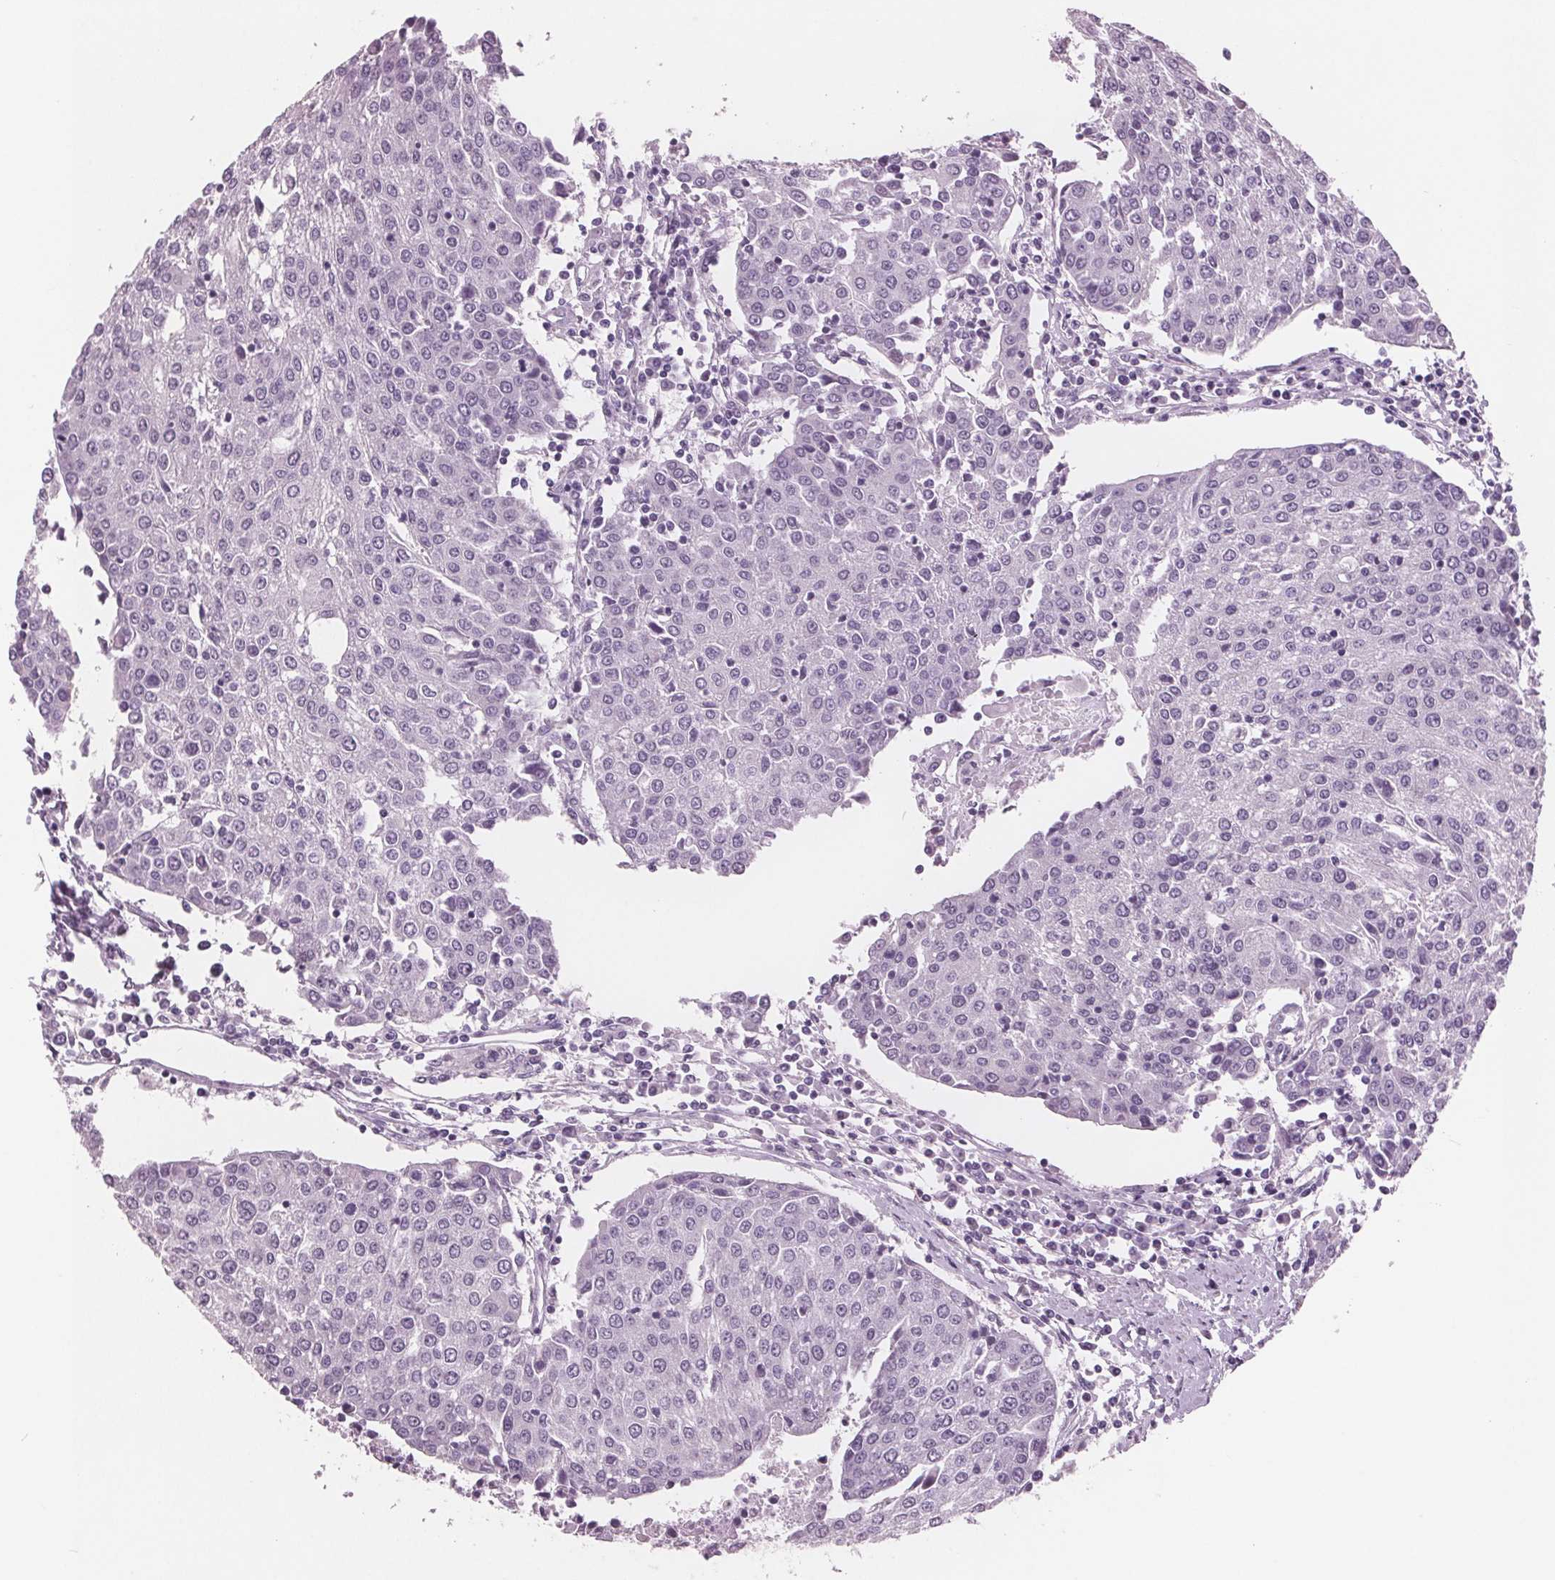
{"staining": {"intensity": "negative", "quantity": "none", "location": "none"}, "tissue": "urothelial cancer", "cell_type": "Tumor cells", "image_type": "cancer", "snomed": [{"axis": "morphology", "description": "Urothelial carcinoma, High grade"}, {"axis": "topography", "description": "Urinary bladder"}], "caption": "Immunohistochemistry (IHC) of human urothelial carcinoma (high-grade) exhibits no staining in tumor cells.", "gene": "AMBP", "patient": {"sex": "female", "age": 85}}